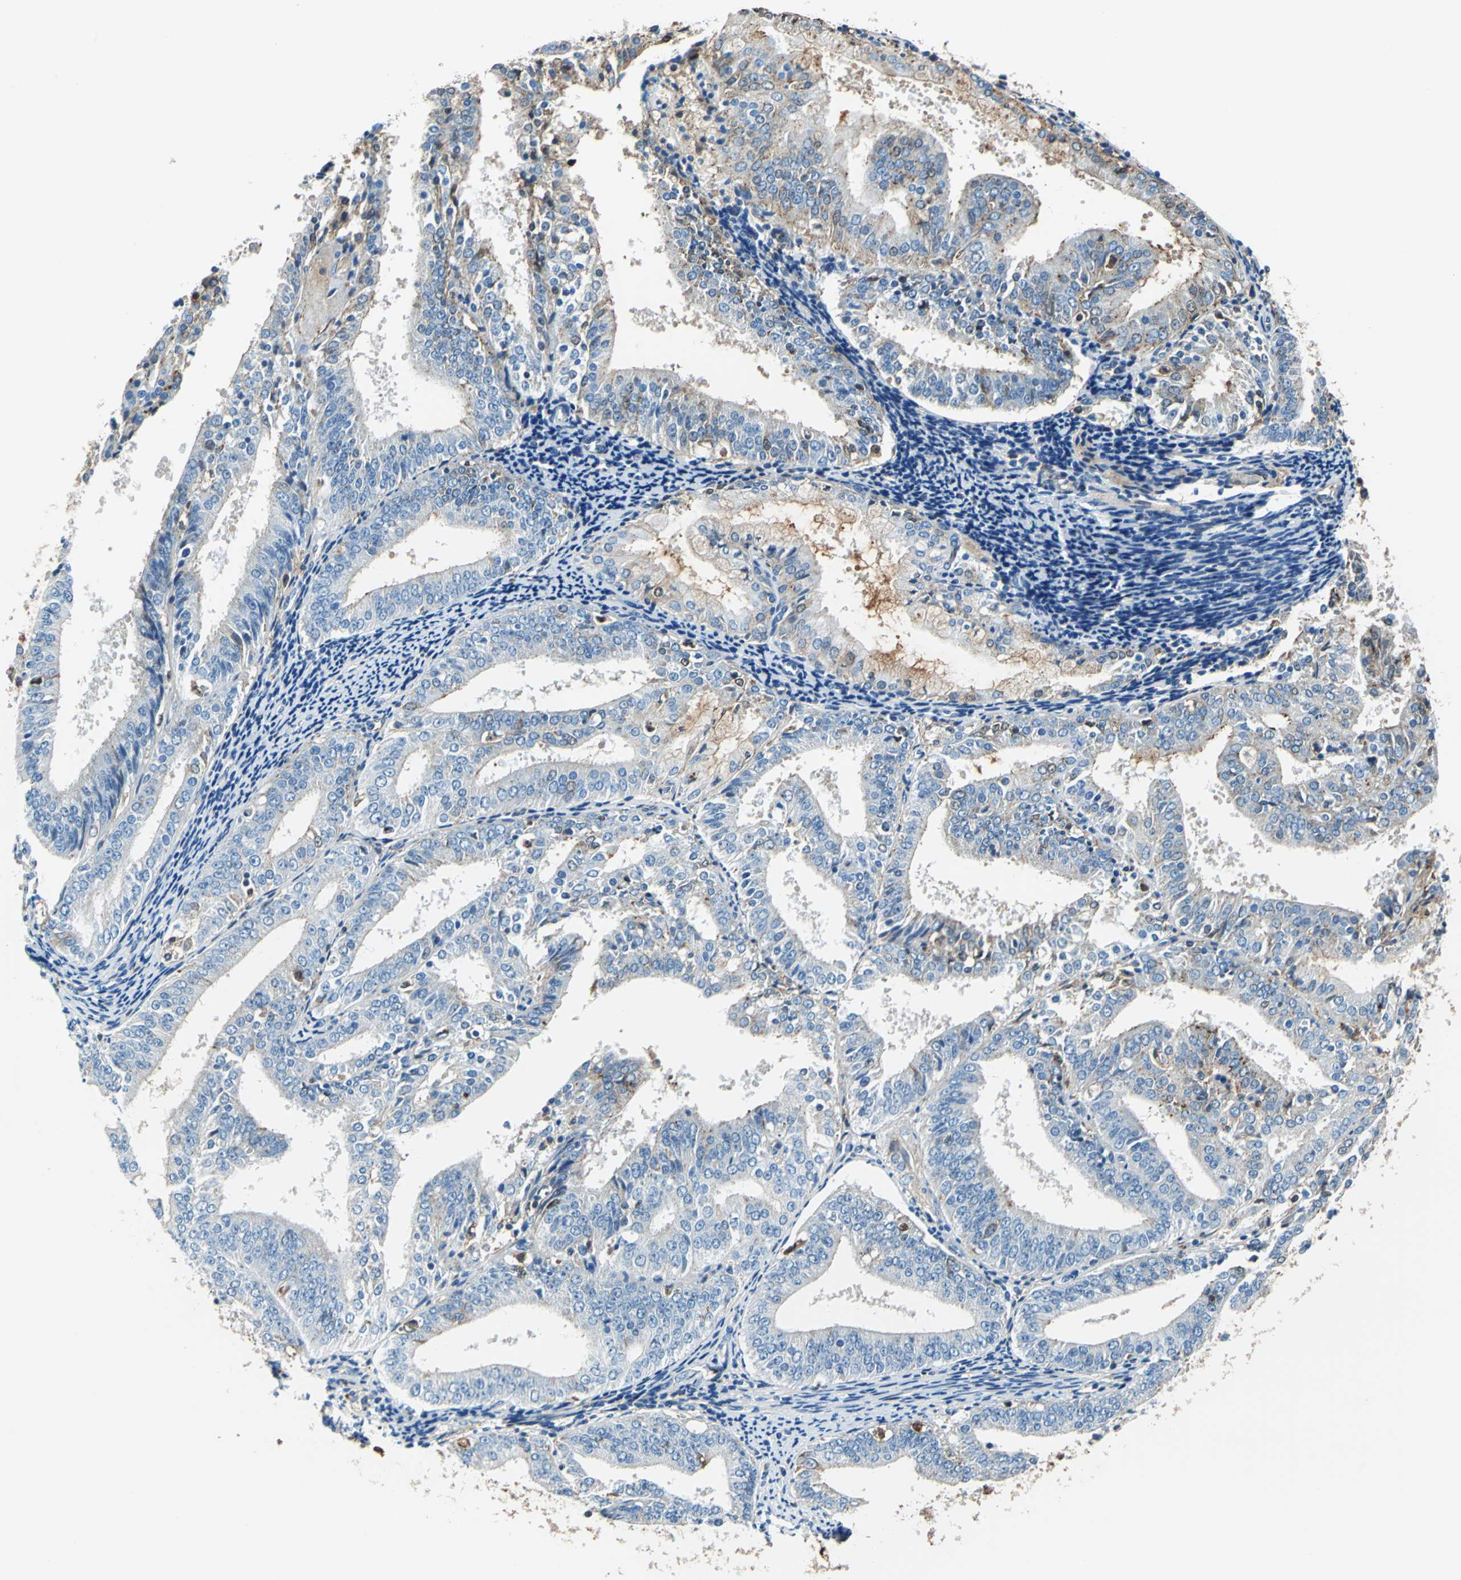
{"staining": {"intensity": "weak", "quantity": "25%-75%", "location": "cytoplasmic/membranous"}, "tissue": "endometrial cancer", "cell_type": "Tumor cells", "image_type": "cancer", "snomed": [{"axis": "morphology", "description": "Adenocarcinoma, NOS"}, {"axis": "topography", "description": "Endometrium"}], "caption": "IHC image of endometrial cancer stained for a protein (brown), which demonstrates low levels of weak cytoplasmic/membranous expression in approximately 25%-75% of tumor cells.", "gene": "ALB", "patient": {"sex": "female", "age": 63}}